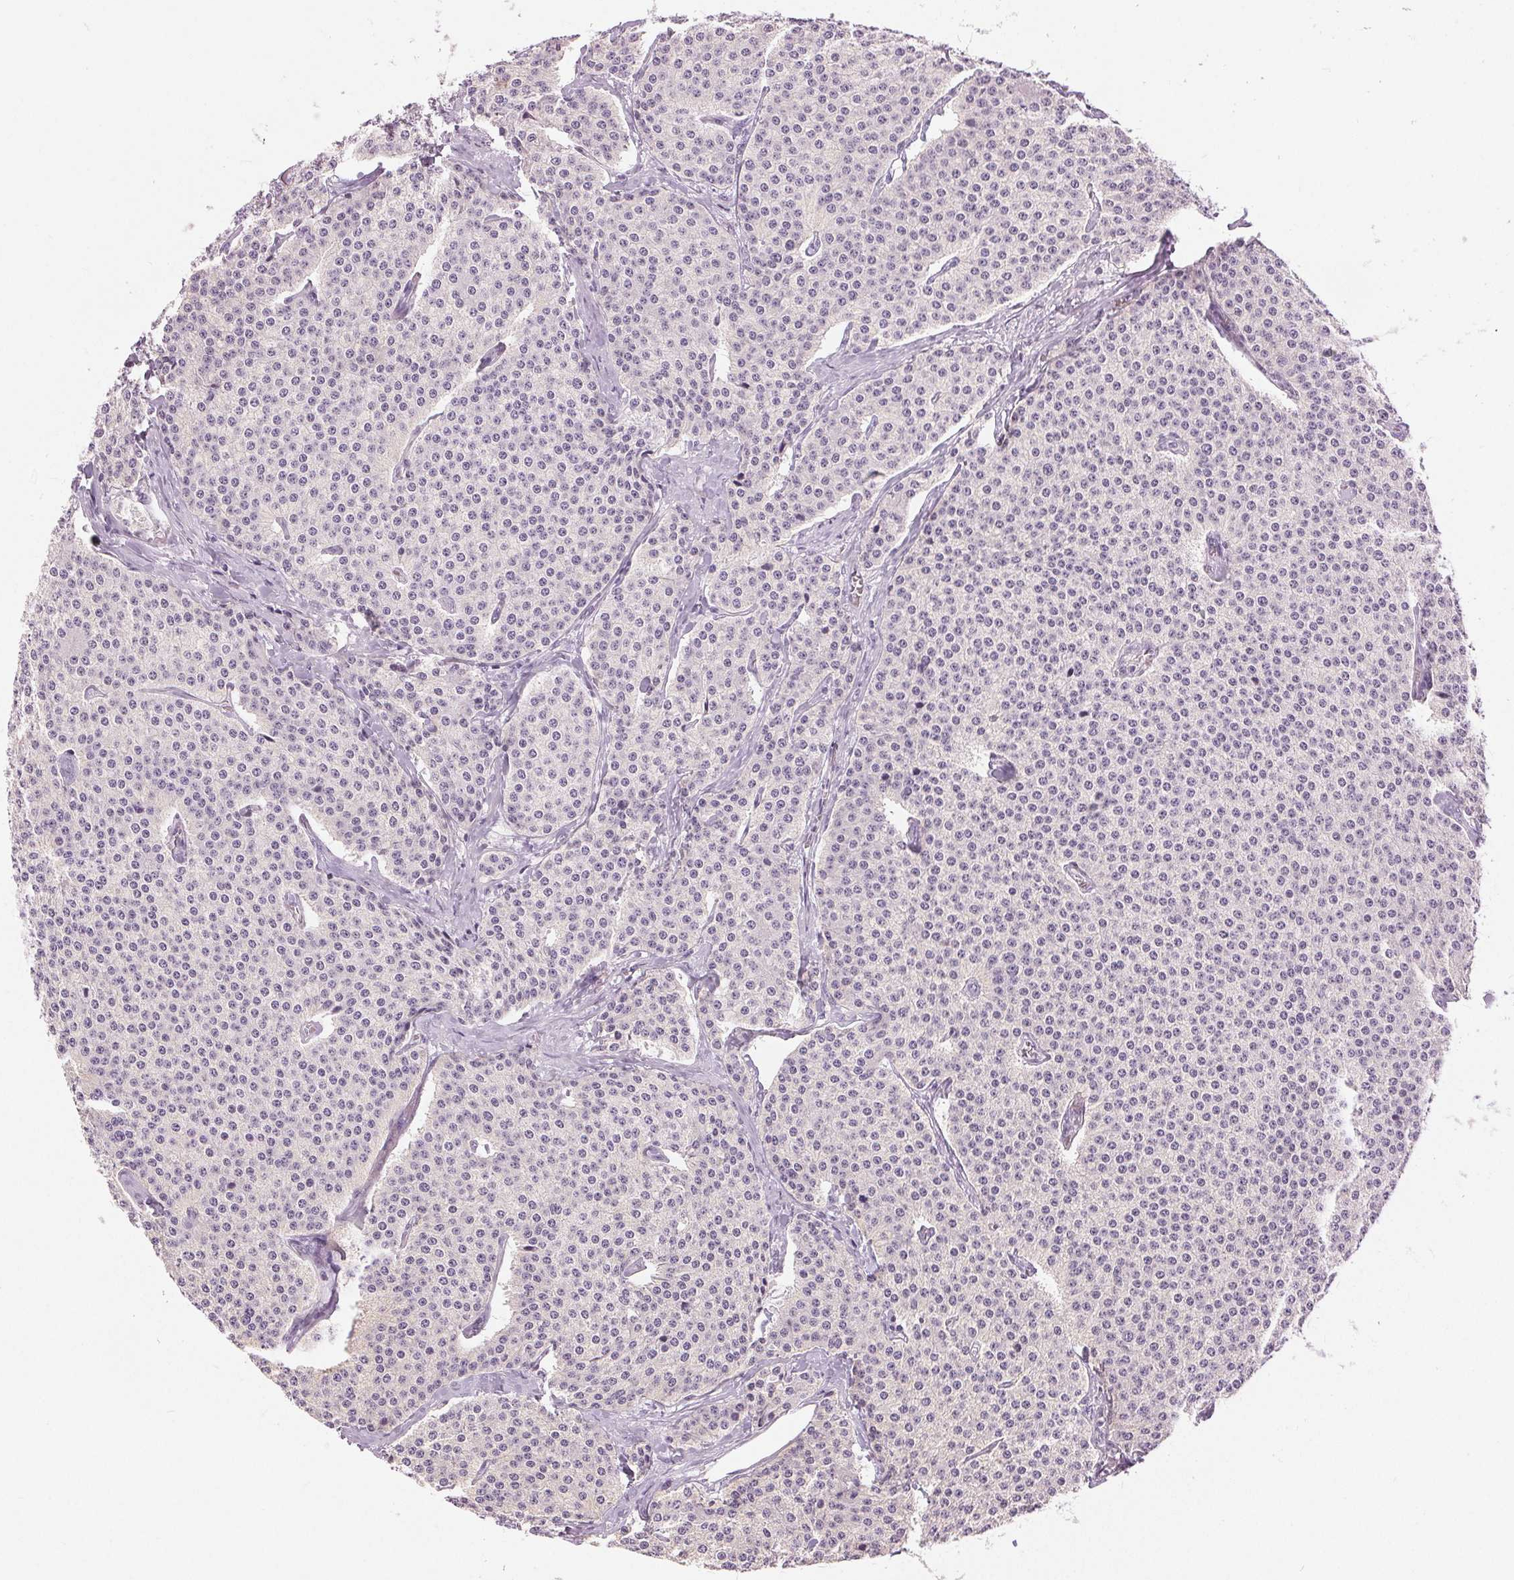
{"staining": {"intensity": "negative", "quantity": "none", "location": "none"}, "tissue": "carcinoid", "cell_type": "Tumor cells", "image_type": "cancer", "snomed": [{"axis": "morphology", "description": "Carcinoid, malignant, NOS"}, {"axis": "topography", "description": "Small intestine"}], "caption": "Carcinoid stained for a protein using immunohistochemistry (IHC) displays no positivity tumor cells.", "gene": "DSG3", "patient": {"sex": "female", "age": 64}}